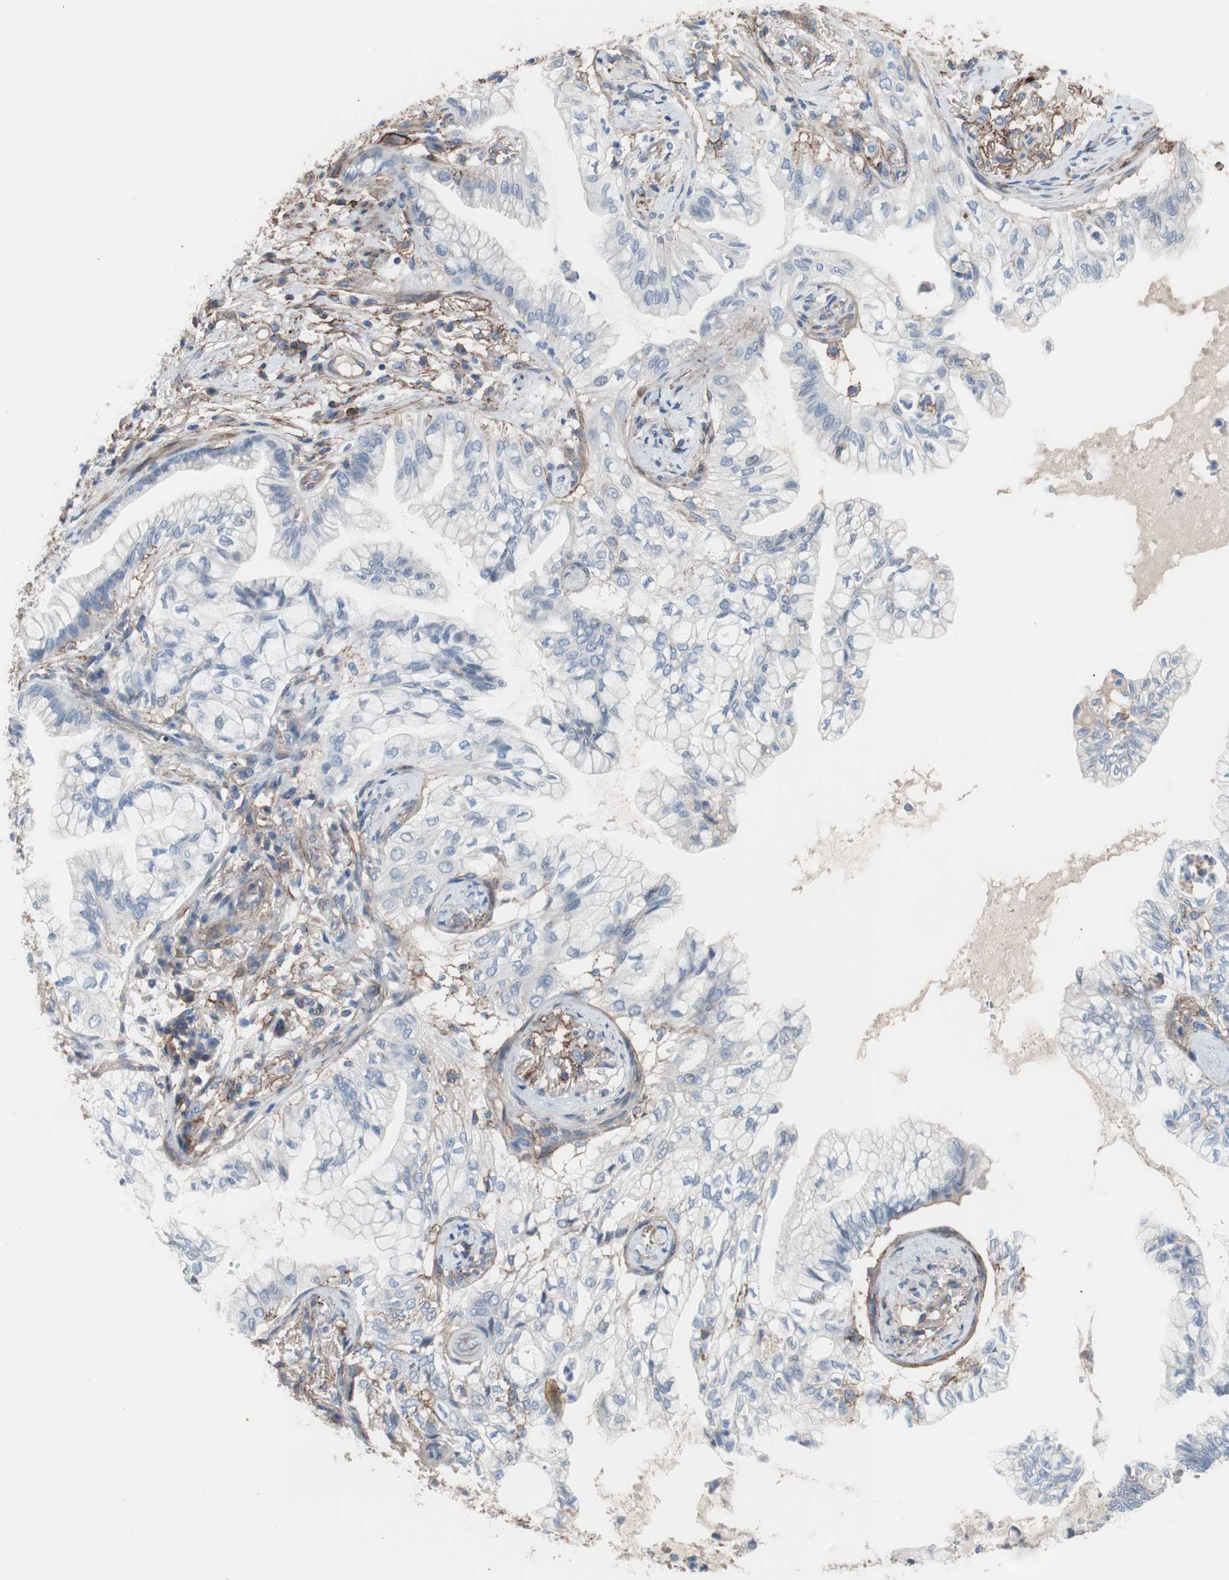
{"staining": {"intensity": "negative", "quantity": "none", "location": "none"}, "tissue": "lung cancer", "cell_type": "Tumor cells", "image_type": "cancer", "snomed": [{"axis": "morphology", "description": "Adenocarcinoma, NOS"}, {"axis": "topography", "description": "Lung"}], "caption": "Image shows no protein staining in tumor cells of lung cancer tissue.", "gene": "CD81", "patient": {"sex": "female", "age": 70}}